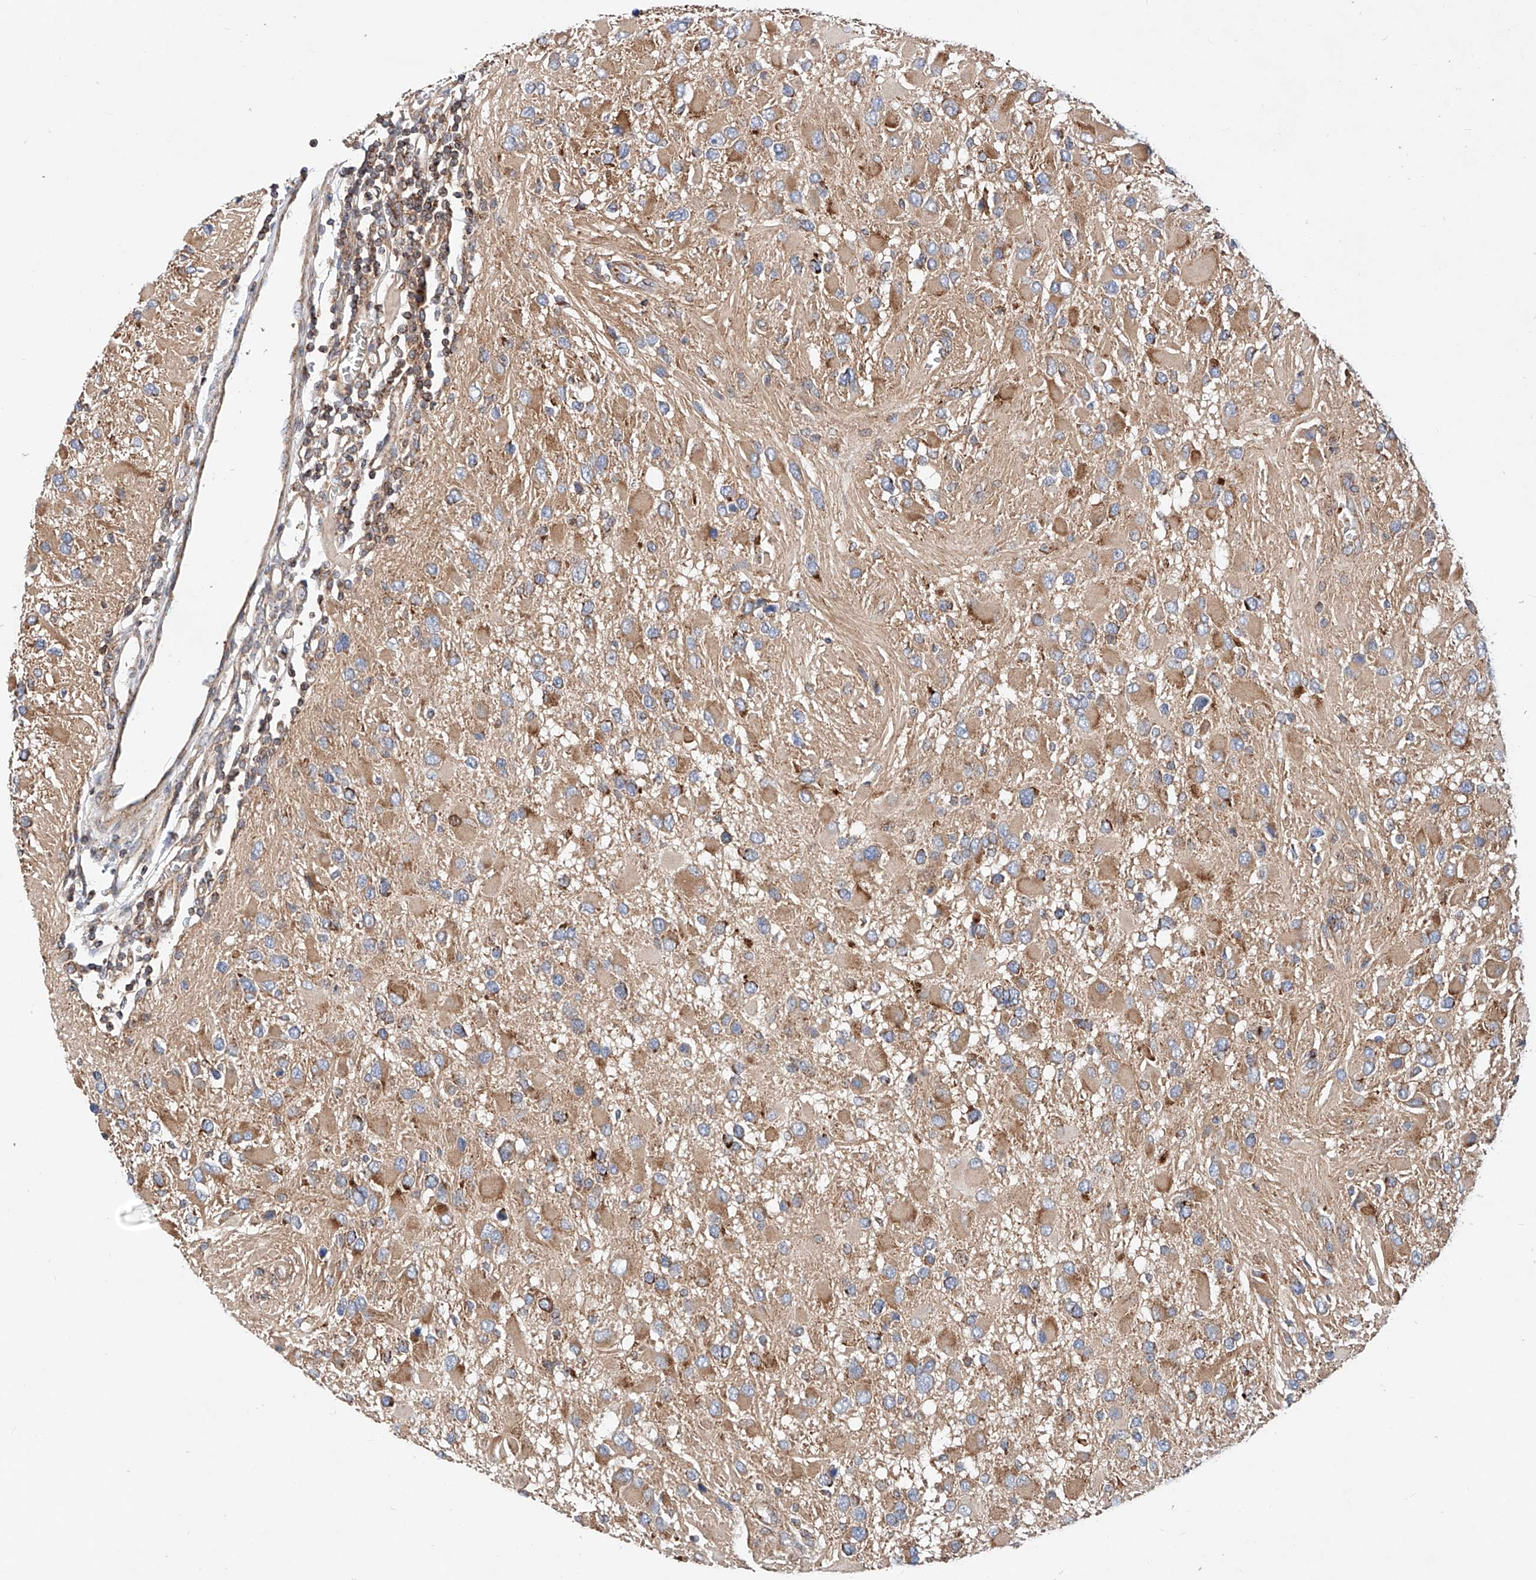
{"staining": {"intensity": "moderate", "quantity": "25%-75%", "location": "cytoplasmic/membranous"}, "tissue": "glioma", "cell_type": "Tumor cells", "image_type": "cancer", "snomed": [{"axis": "morphology", "description": "Glioma, malignant, High grade"}, {"axis": "topography", "description": "Brain"}], "caption": "Moderate cytoplasmic/membranous protein staining is present in approximately 25%-75% of tumor cells in malignant high-grade glioma. (brown staining indicates protein expression, while blue staining denotes nuclei).", "gene": "NR1D1", "patient": {"sex": "male", "age": 53}}